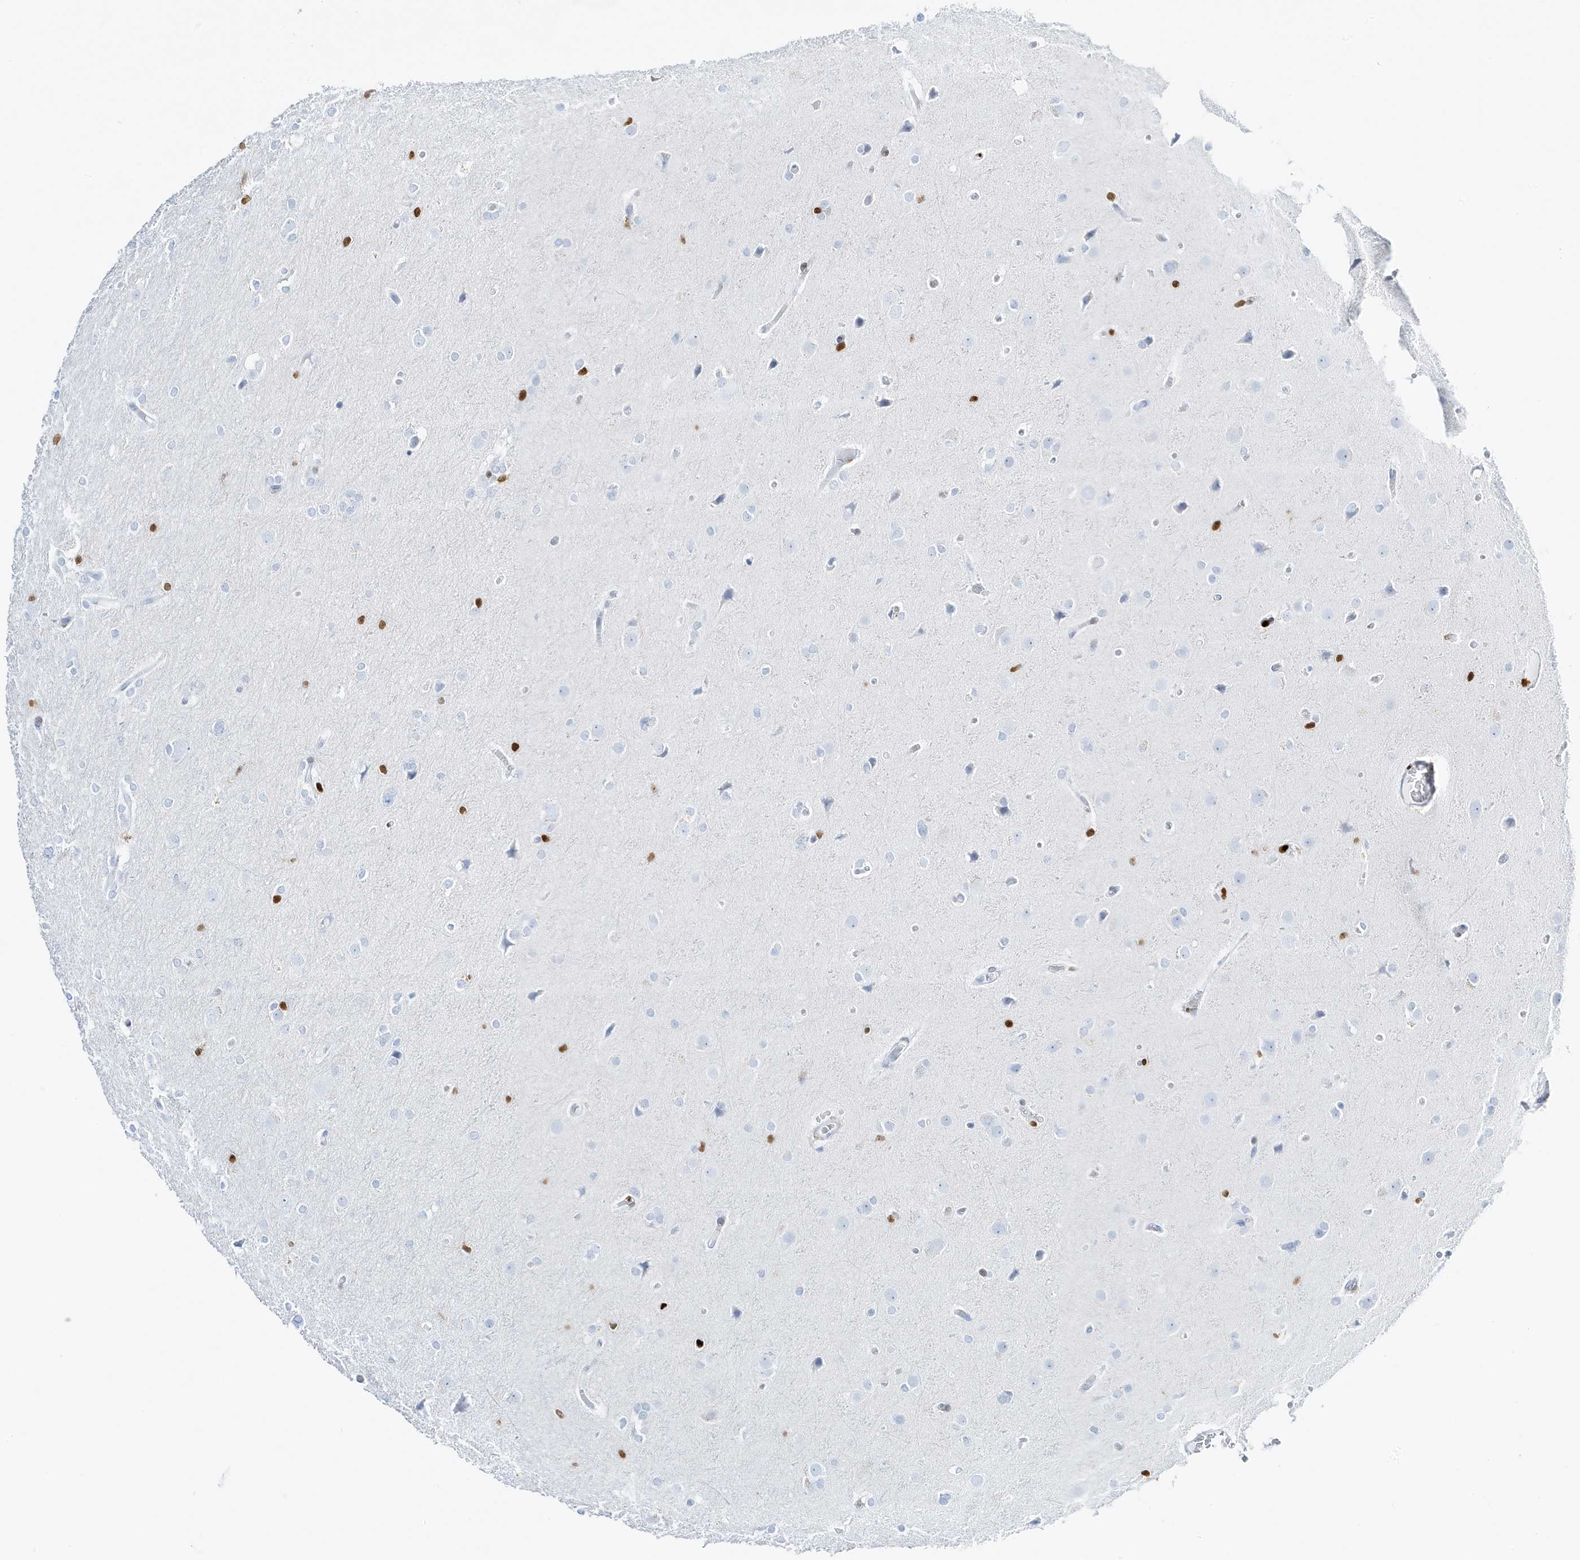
{"staining": {"intensity": "negative", "quantity": "none", "location": "none"}, "tissue": "glioma", "cell_type": "Tumor cells", "image_type": "cancer", "snomed": [{"axis": "morphology", "description": "Glioma, malignant, High grade"}, {"axis": "topography", "description": "Cerebral cortex"}], "caption": "The immunohistochemistry photomicrograph has no significant positivity in tumor cells of glioma tissue.", "gene": "MNDA", "patient": {"sex": "female", "age": 36}}